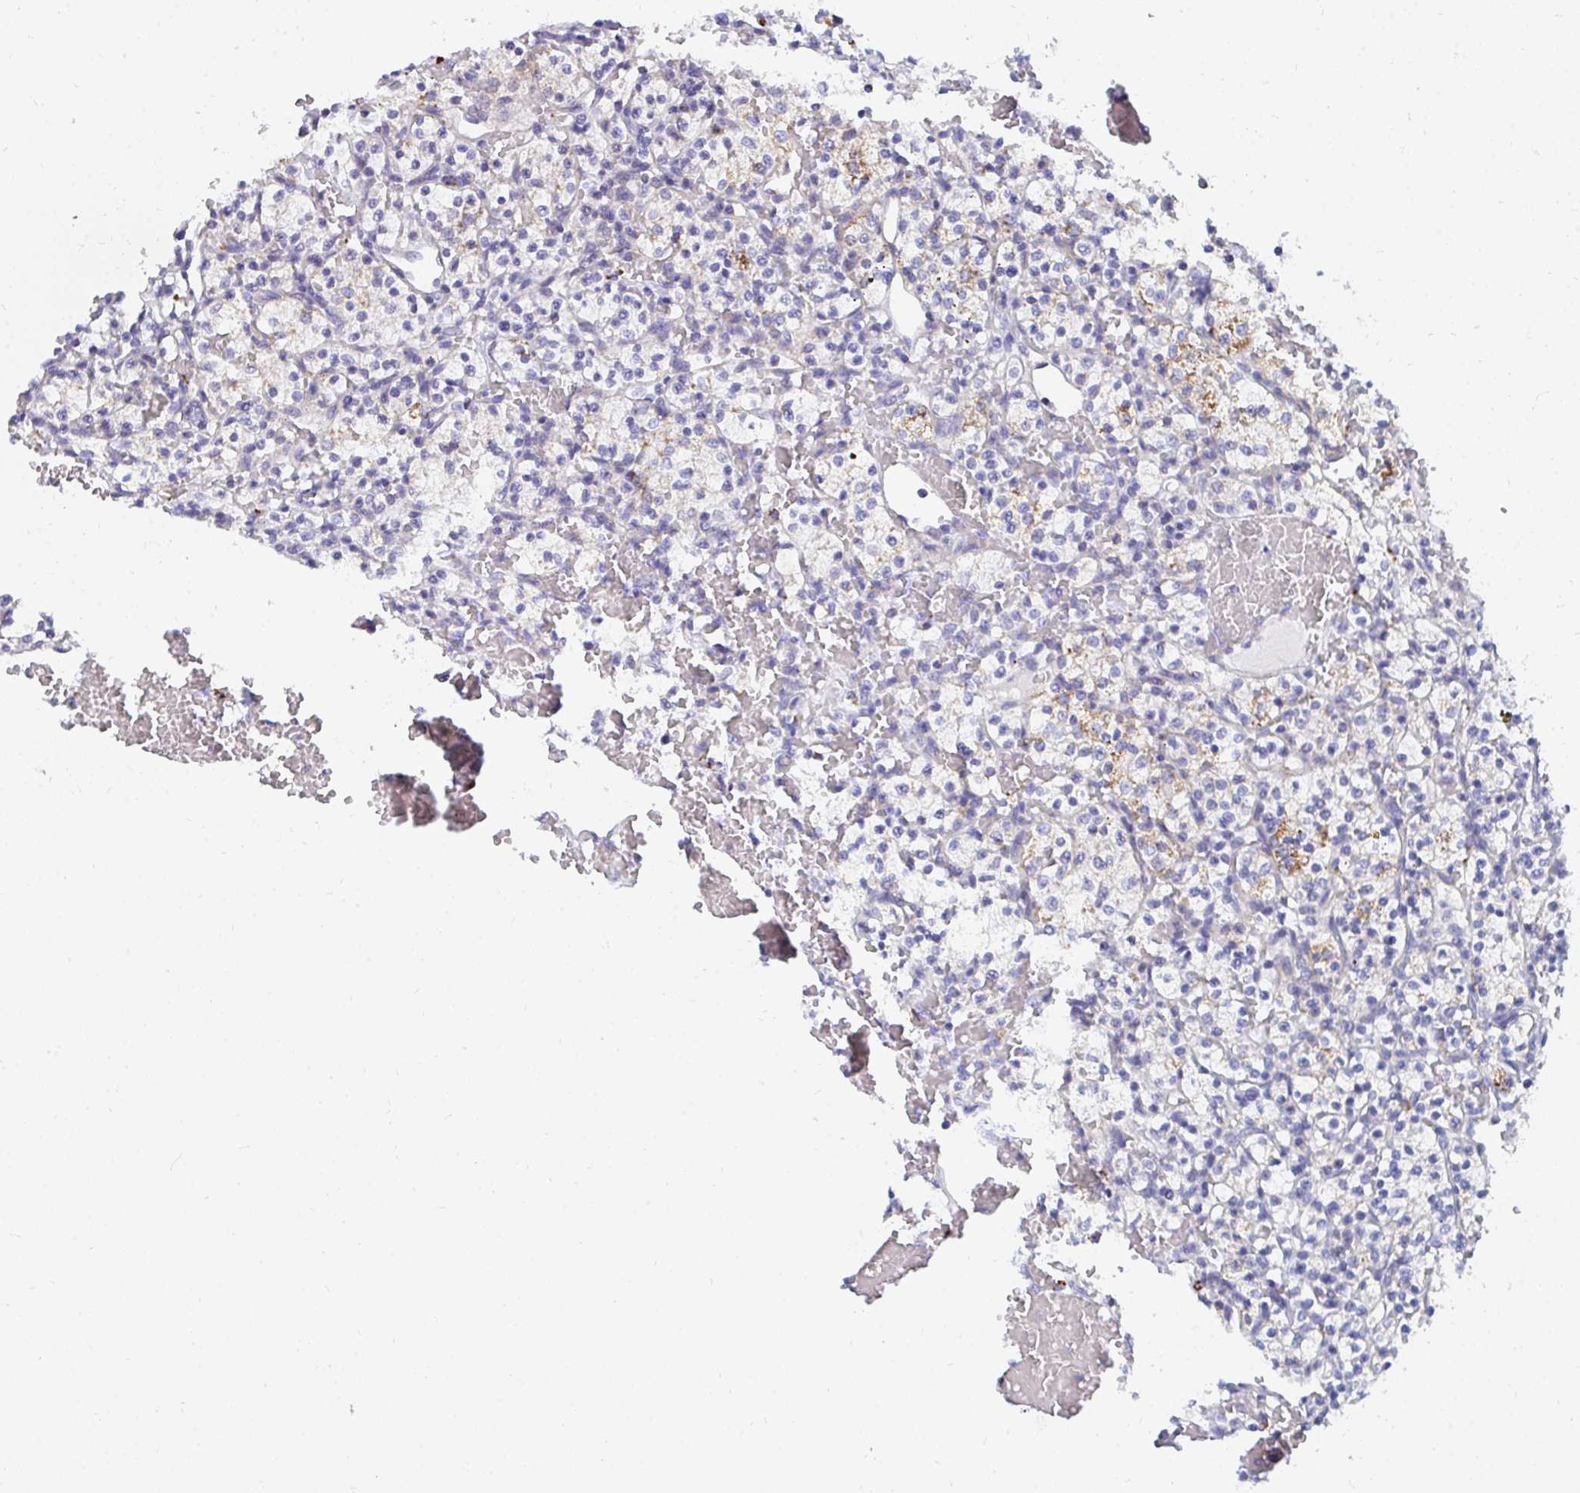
{"staining": {"intensity": "negative", "quantity": "none", "location": "none"}, "tissue": "renal cancer", "cell_type": "Tumor cells", "image_type": "cancer", "snomed": [{"axis": "morphology", "description": "Adenocarcinoma, NOS"}, {"axis": "topography", "description": "Kidney"}], "caption": "Immunohistochemical staining of human renal cancer exhibits no significant staining in tumor cells. (Brightfield microscopy of DAB IHC at high magnification).", "gene": "PC", "patient": {"sex": "female", "age": 60}}